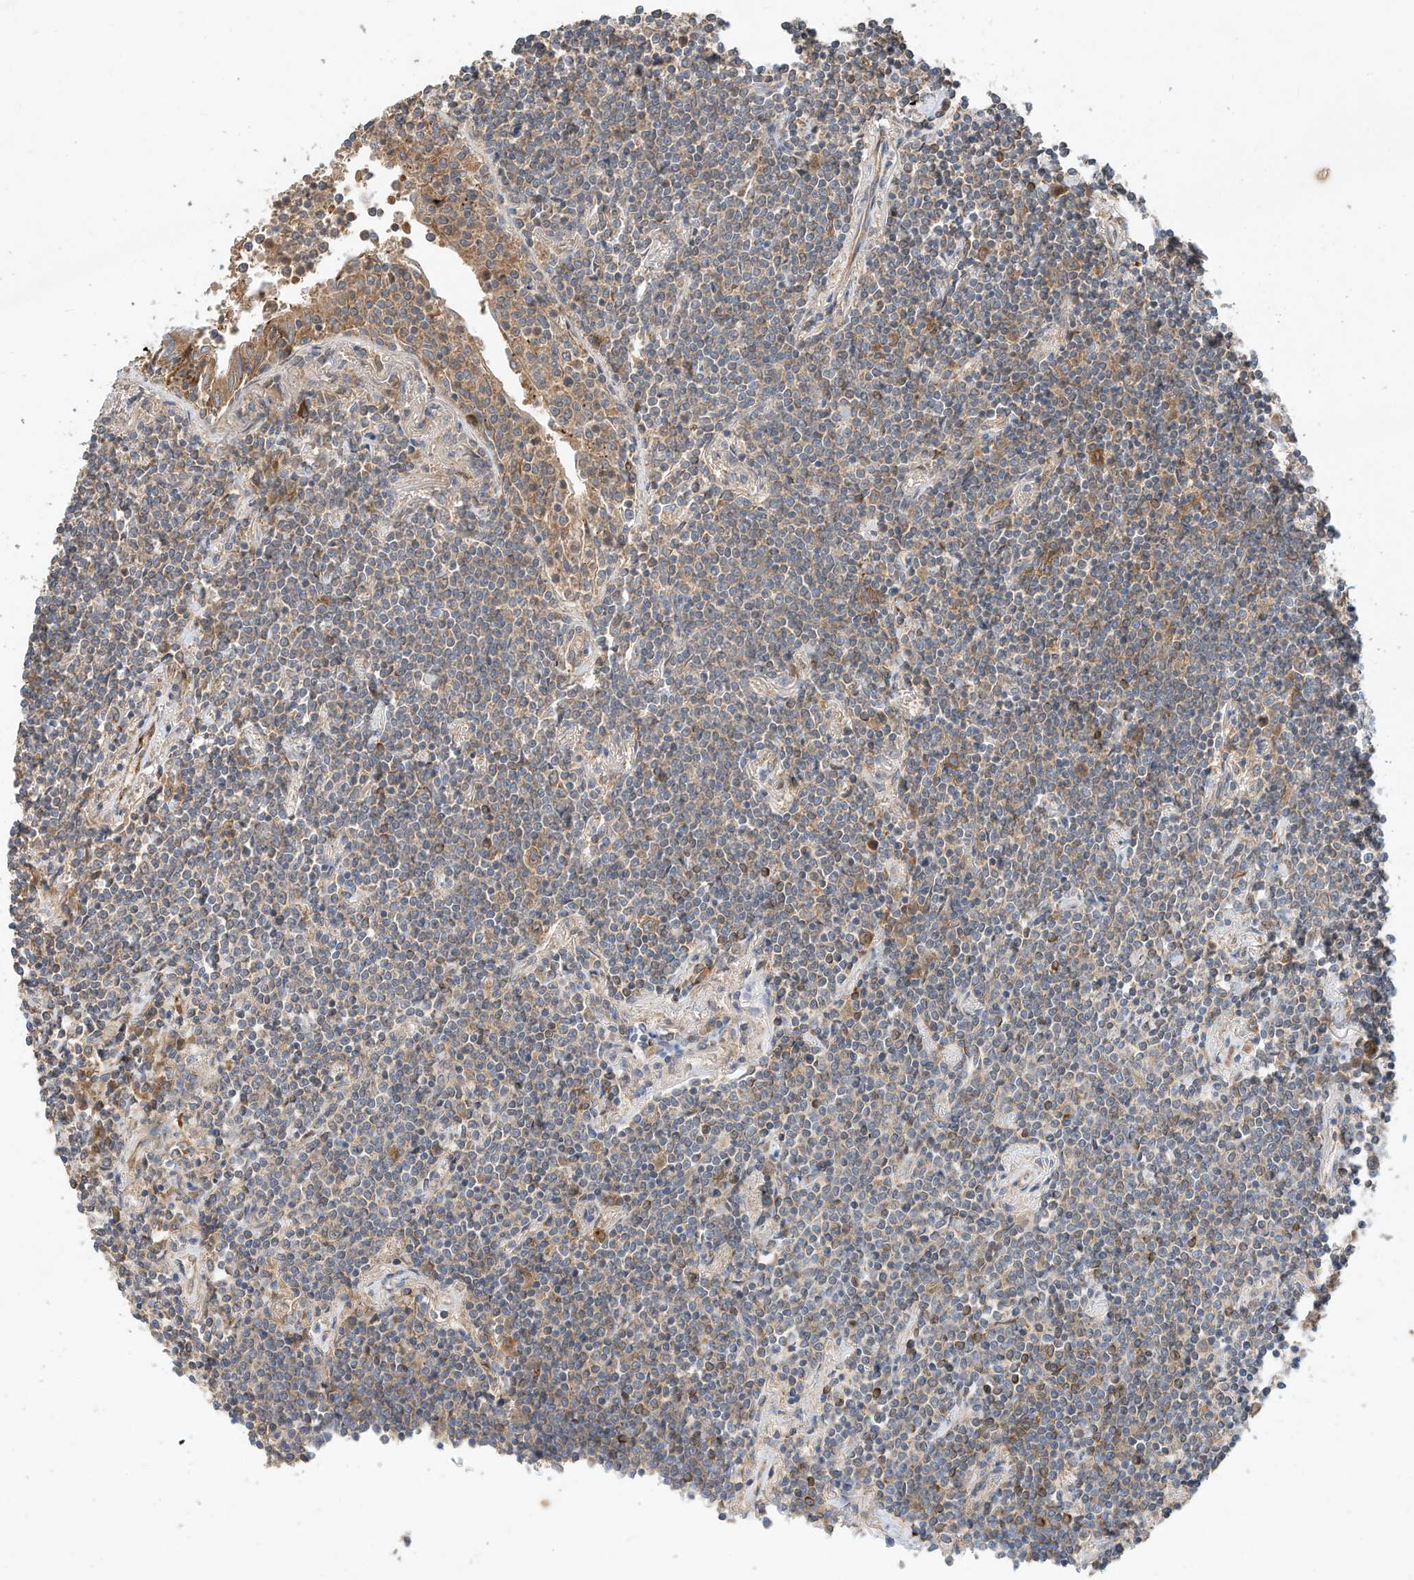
{"staining": {"intensity": "weak", "quantity": "25%-75%", "location": "cytoplasmic/membranous"}, "tissue": "lymphoma", "cell_type": "Tumor cells", "image_type": "cancer", "snomed": [{"axis": "morphology", "description": "Malignant lymphoma, non-Hodgkin's type, Low grade"}, {"axis": "topography", "description": "Lung"}], "caption": "Immunohistochemistry (IHC) photomicrograph of human lymphoma stained for a protein (brown), which shows low levels of weak cytoplasmic/membranous expression in about 25%-75% of tumor cells.", "gene": "CPAMD8", "patient": {"sex": "female", "age": 71}}